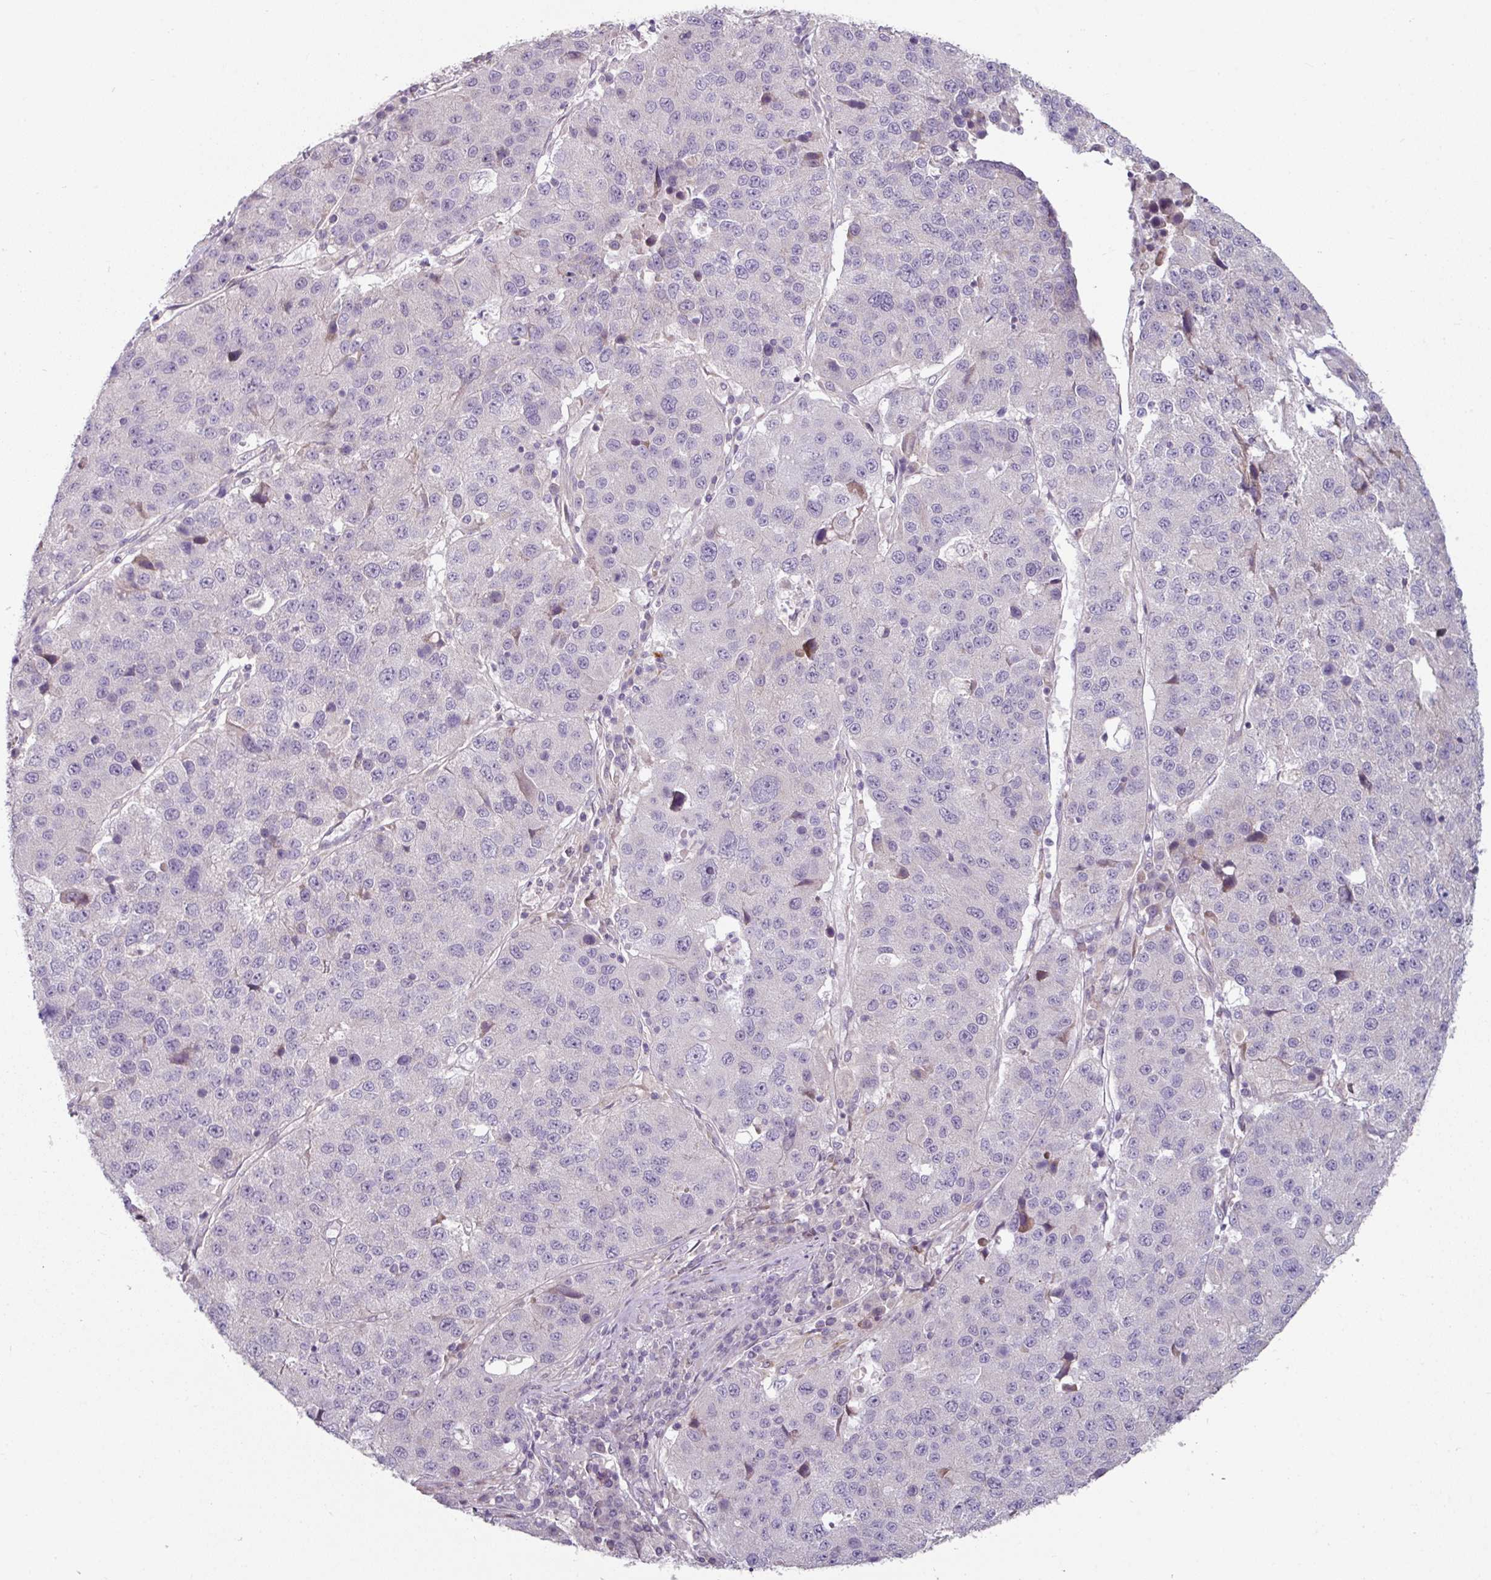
{"staining": {"intensity": "negative", "quantity": "none", "location": "none"}, "tissue": "stomach cancer", "cell_type": "Tumor cells", "image_type": "cancer", "snomed": [{"axis": "morphology", "description": "Adenocarcinoma, NOS"}, {"axis": "topography", "description": "Stomach"}], "caption": "Immunohistochemical staining of stomach cancer reveals no significant staining in tumor cells. (DAB IHC with hematoxylin counter stain).", "gene": "MTMR14", "patient": {"sex": "male", "age": 71}}